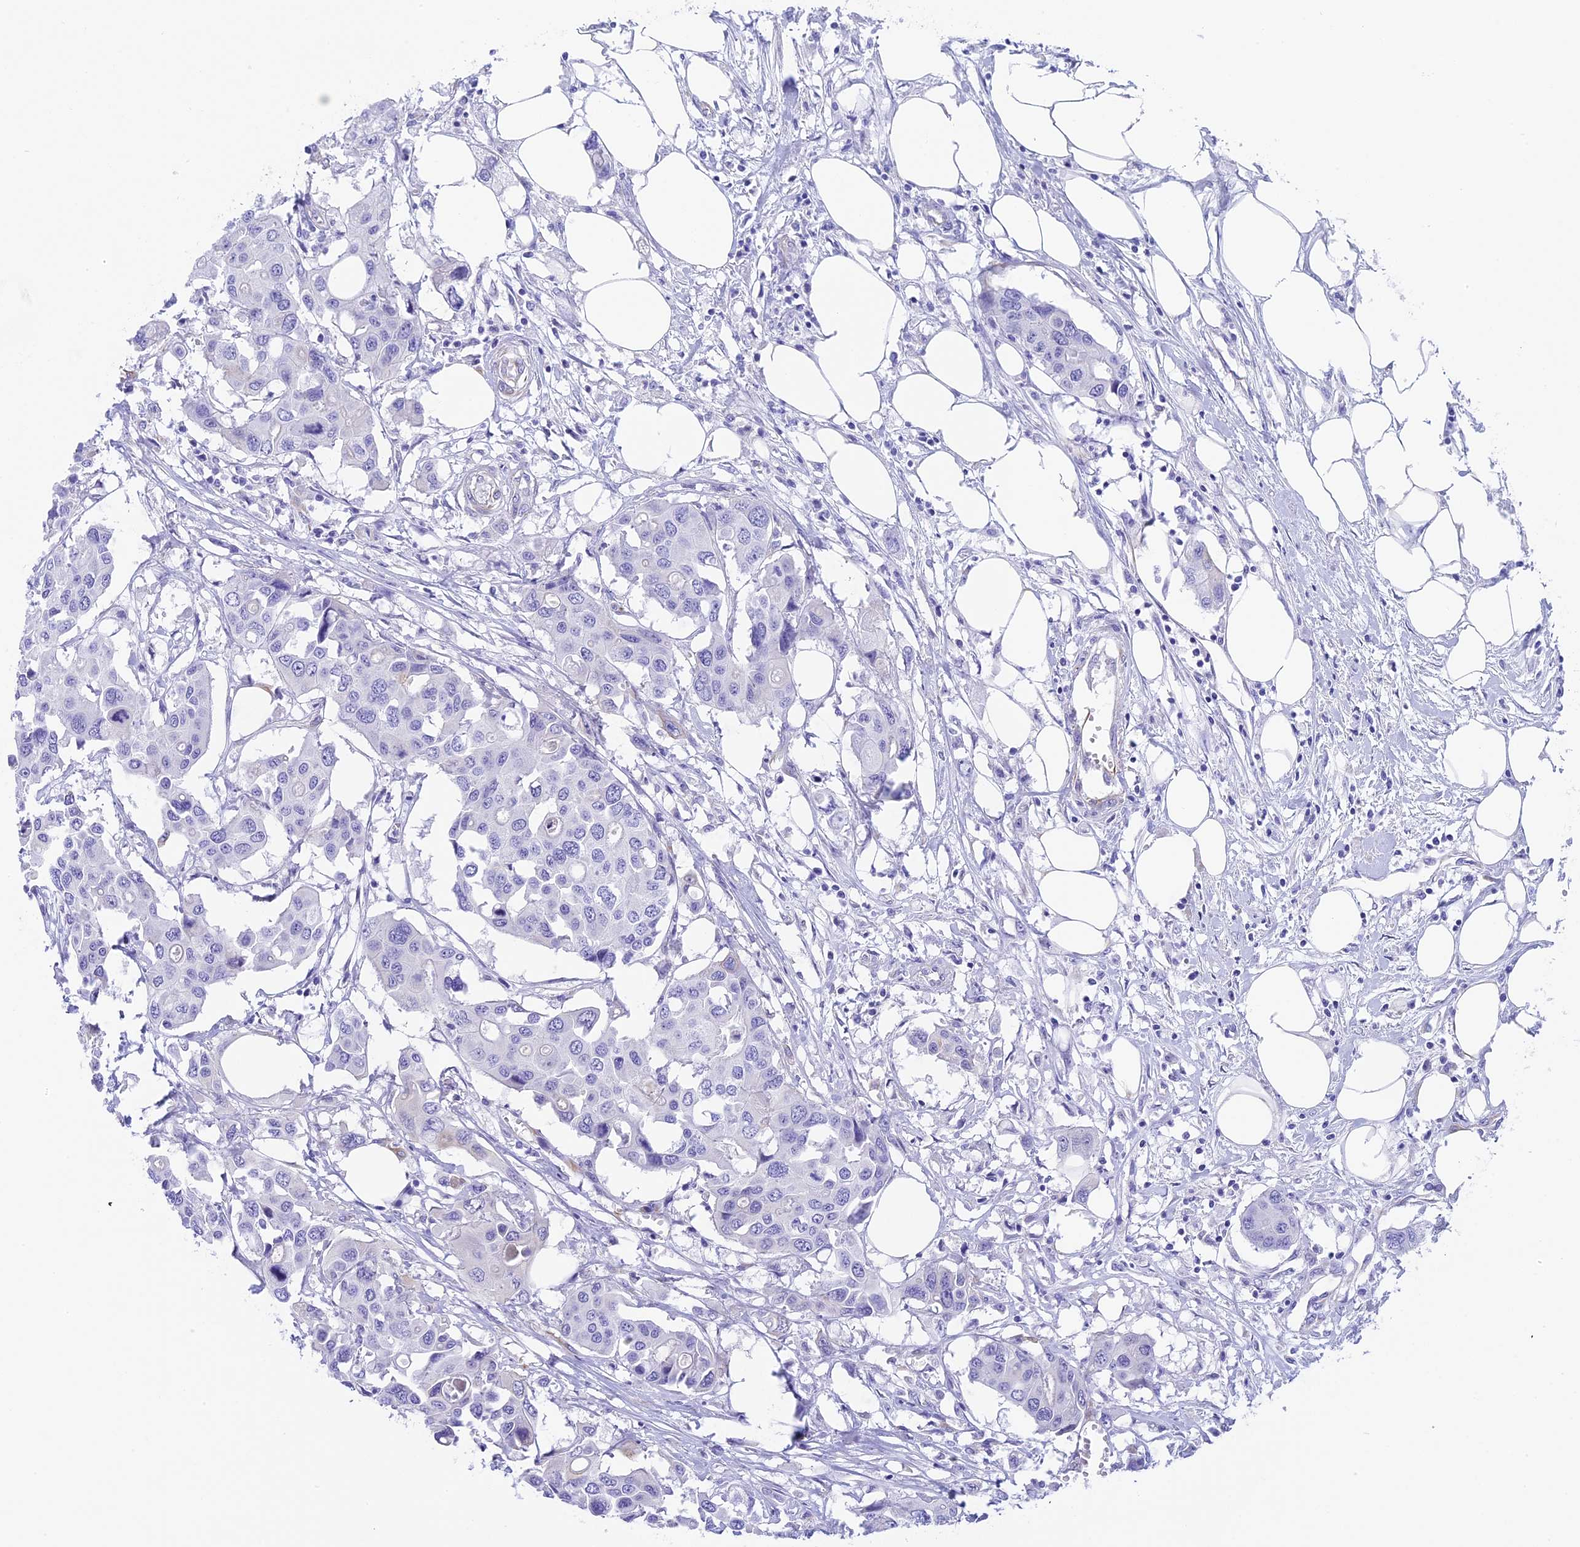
{"staining": {"intensity": "negative", "quantity": "none", "location": "none"}, "tissue": "colorectal cancer", "cell_type": "Tumor cells", "image_type": "cancer", "snomed": [{"axis": "morphology", "description": "Adenocarcinoma, NOS"}, {"axis": "topography", "description": "Colon"}], "caption": "Tumor cells show no significant protein staining in colorectal adenocarcinoma.", "gene": "TACSTD2", "patient": {"sex": "male", "age": 77}}